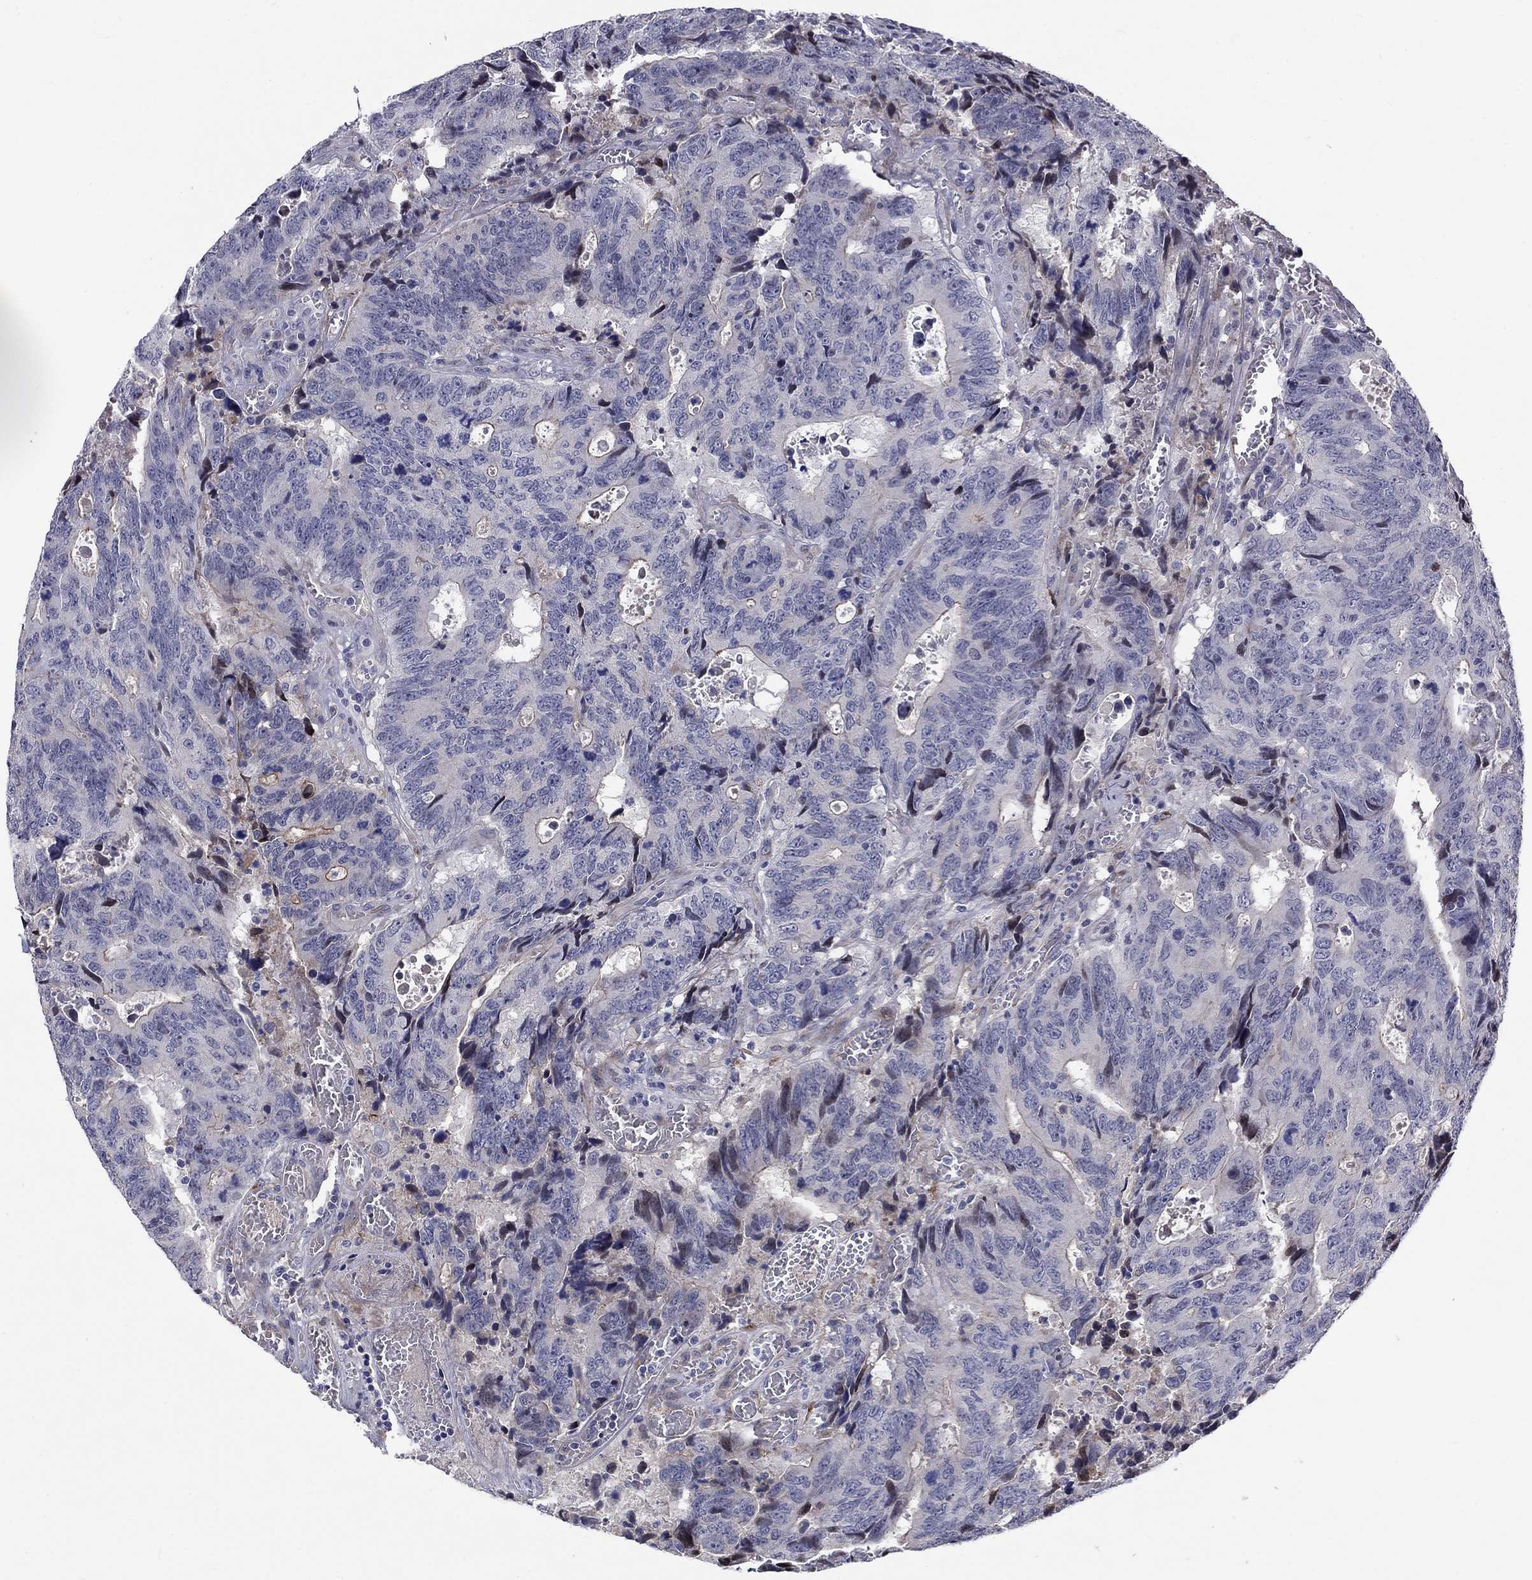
{"staining": {"intensity": "negative", "quantity": "none", "location": "none"}, "tissue": "colorectal cancer", "cell_type": "Tumor cells", "image_type": "cancer", "snomed": [{"axis": "morphology", "description": "Adenocarcinoma, NOS"}, {"axis": "topography", "description": "Colon"}], "caption": "Image shows no protein expression in tumor cells of colorectal cancer (adenocarcinoma) tissue.", "gene": "SLC1A1", "patient": {"sex": "female", "age": 77}}